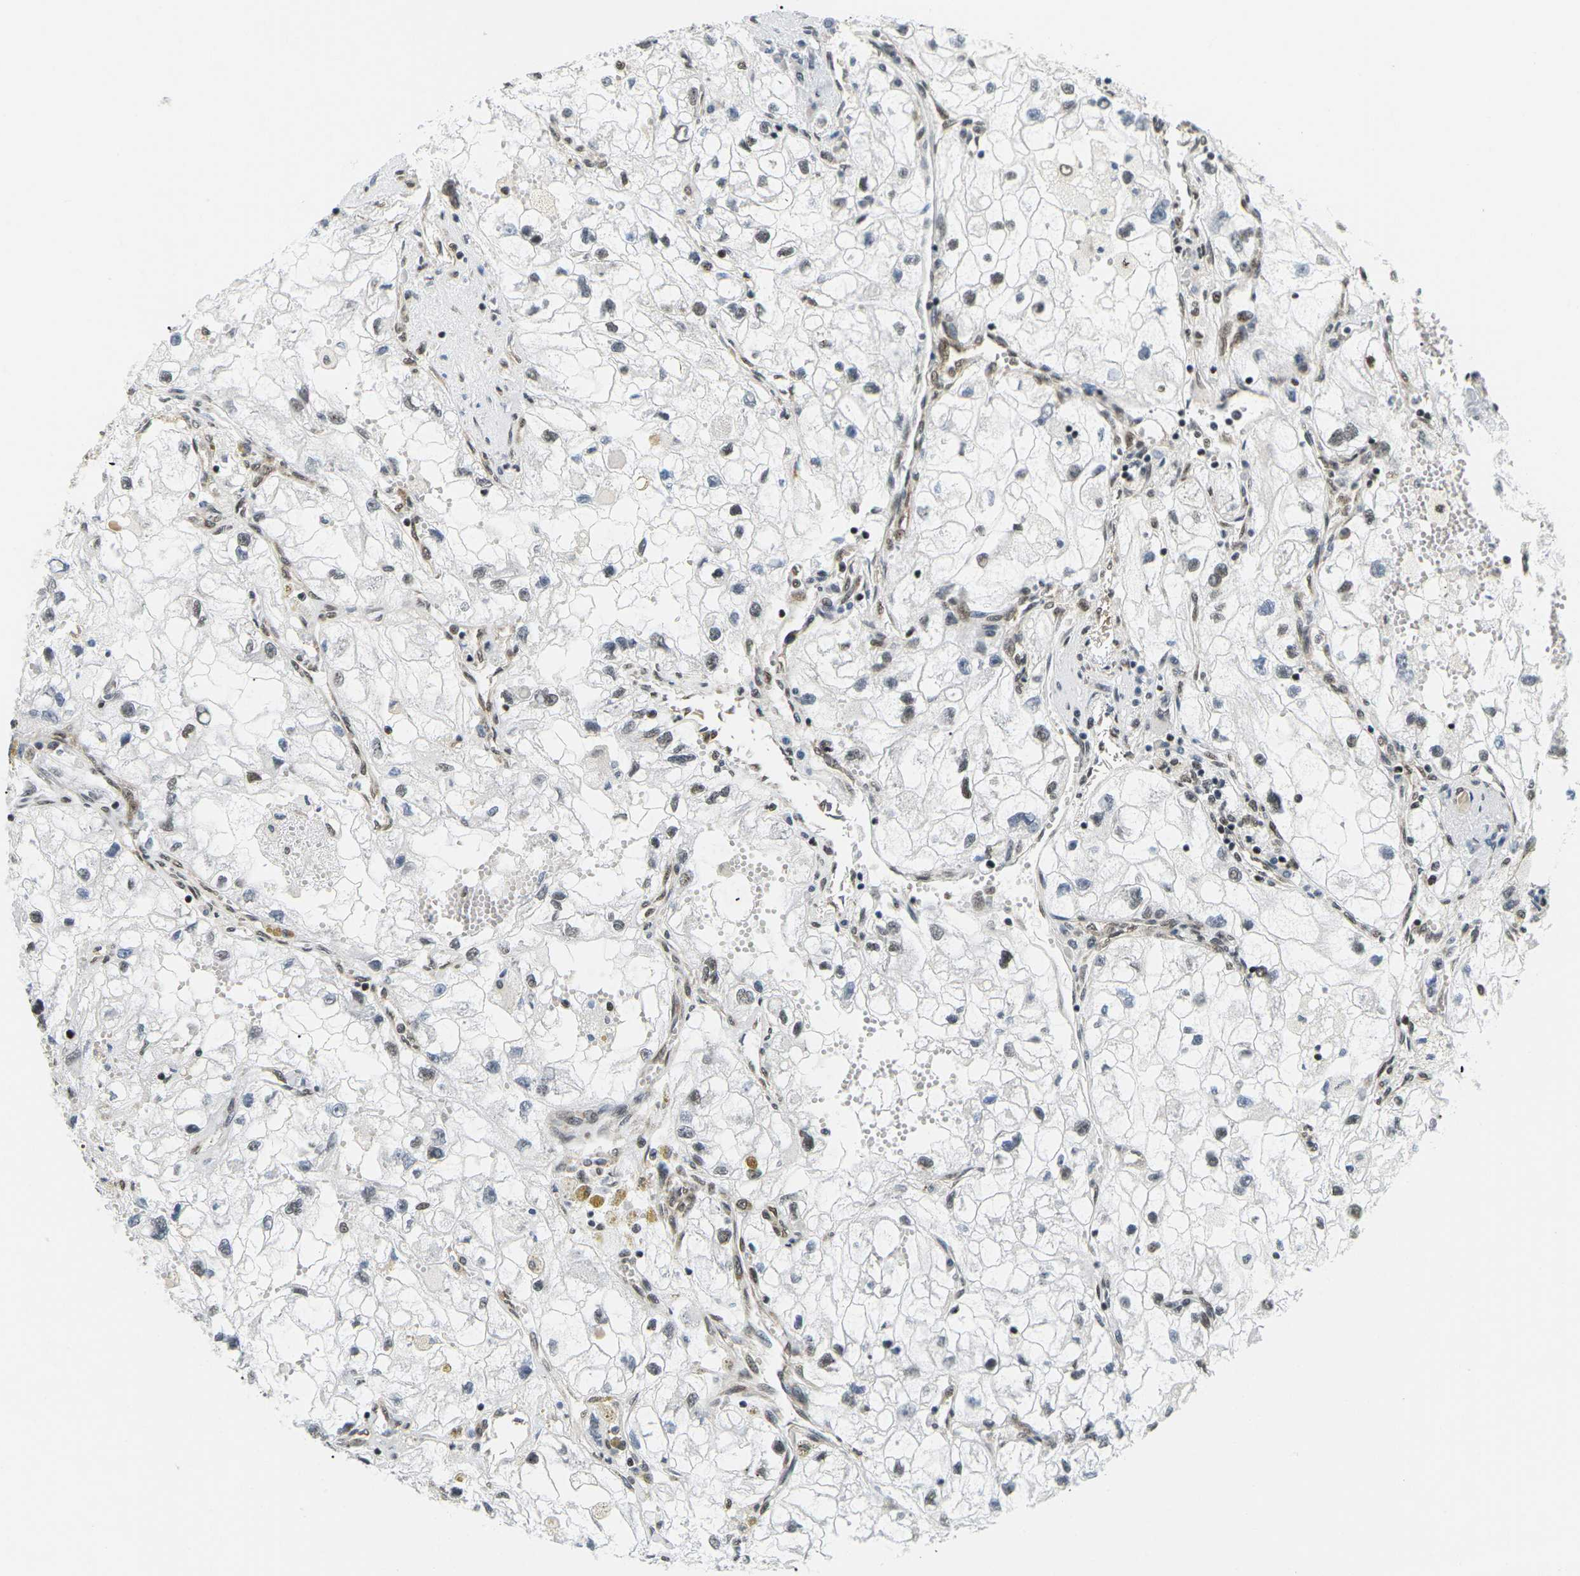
{"staining": {"intensity": "weak", "quantity": "25%-75%", "location": "nuclear"}, "tissue": "renal cancer", "cell_type": "Tumor cells", "image_type": "cancer", "snomed": [{"axis": "morphology", "description": "Adenocarcinoma, NOS"}, {"axis": "topography", "description": "Kidney"}], "caption": "Weak nuclear protein expression is identified in about 25%-75% of tumor cells in adenocarcinoma (renal).", "gene": "CELF1", "patient": {"sex": "female", "age": 70}}